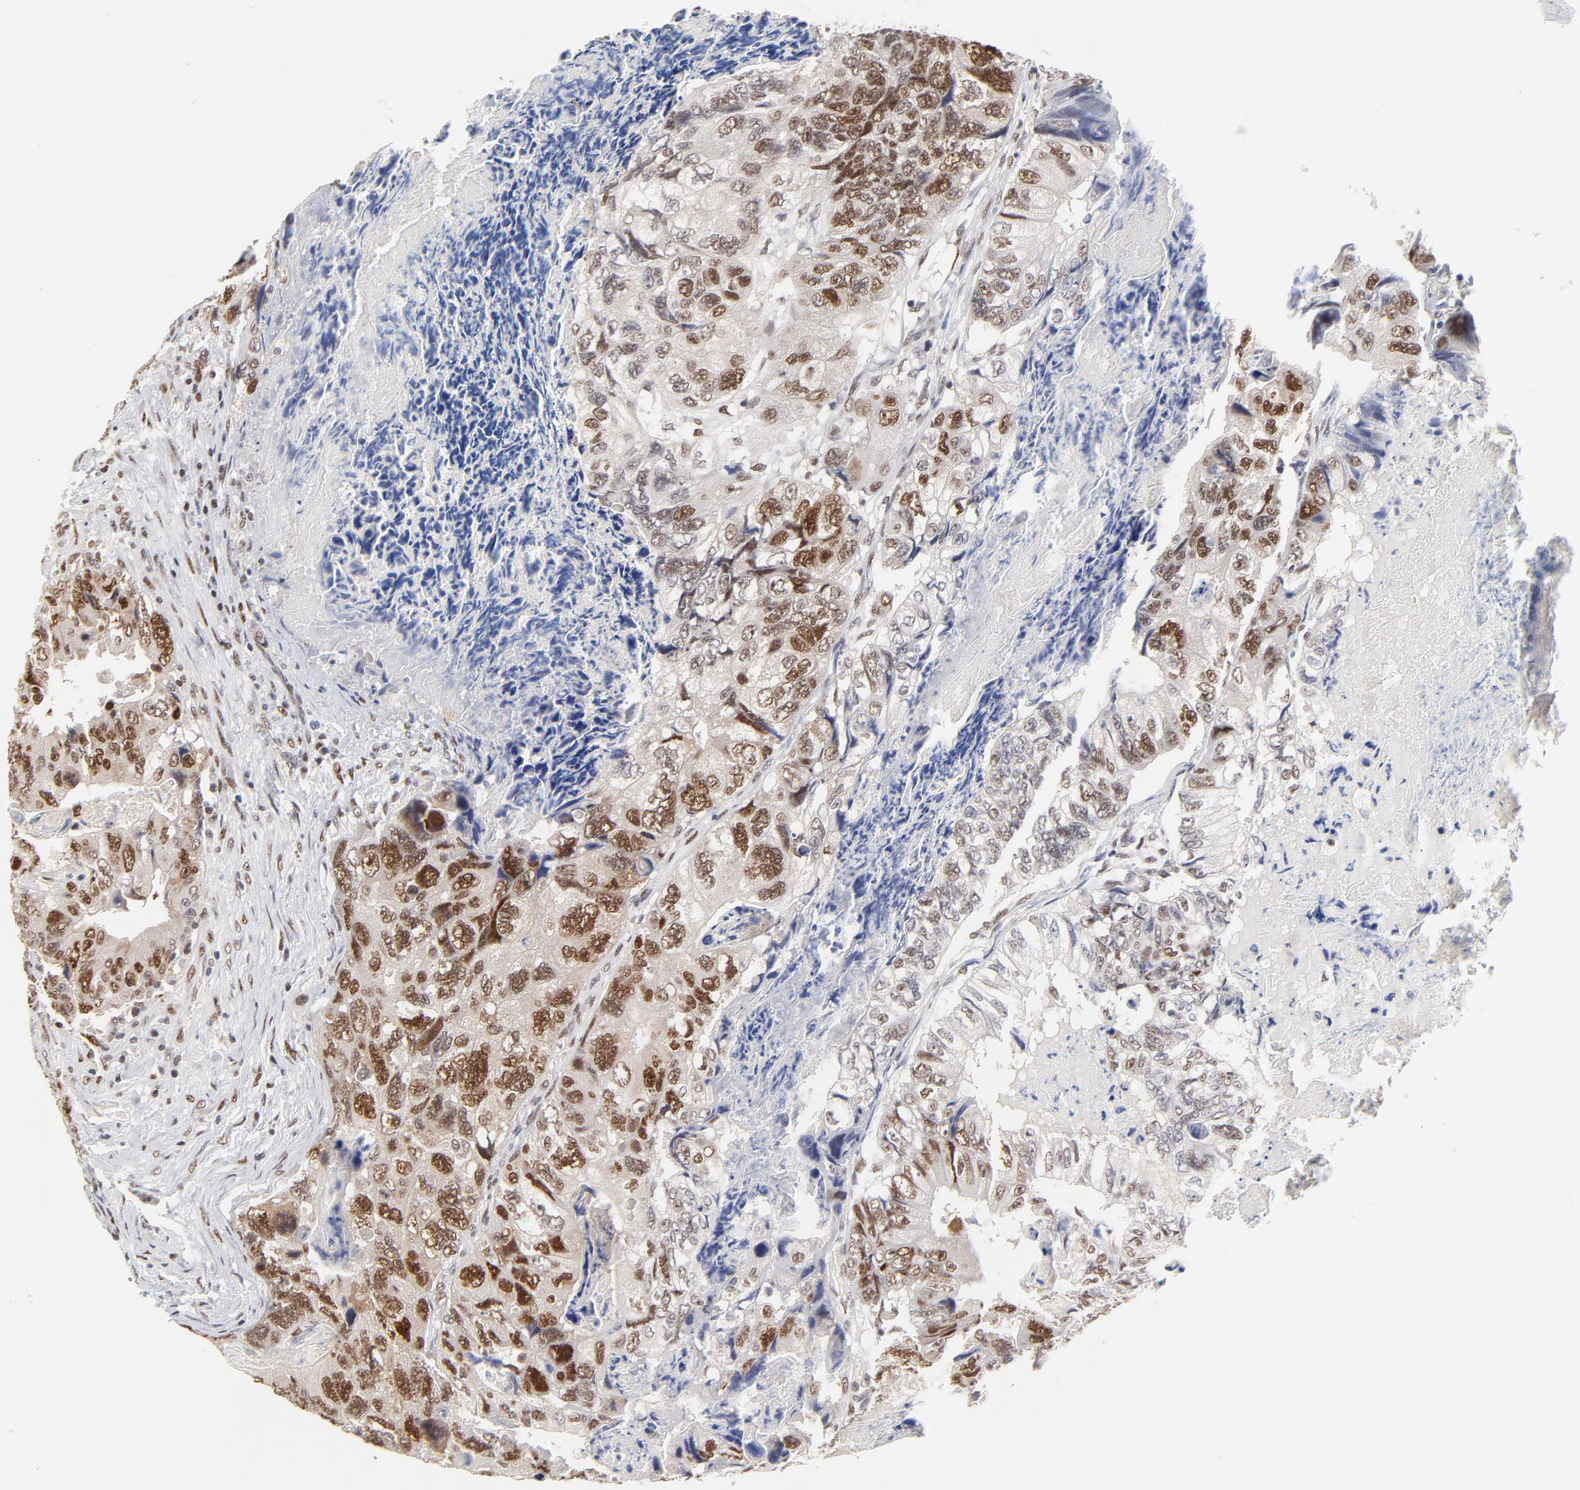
{"staining": {"intensity": "moderate", "quantity": ">75%", "location": "nuclear"}, "tissue": "colorectal cancer", "cell_type": "Tumor cells", "image_type": "cancer", "snomed": [{"axis": "morphology", "description": "Adenocarcinoma, NOS"}, {"axis": "topography", "description": "Rectum"}], "caption": "Immunohistochemistry (IHC) of adenocarcinoma (colorectal) exhibits medium levels of moderate nuclear expression in about >75% of tumor cells. (Brightfield microscopy of DAB IHC at high magnification).", "gene": "OGFOD1", "patient": {"sex": "female", "age": 82}}